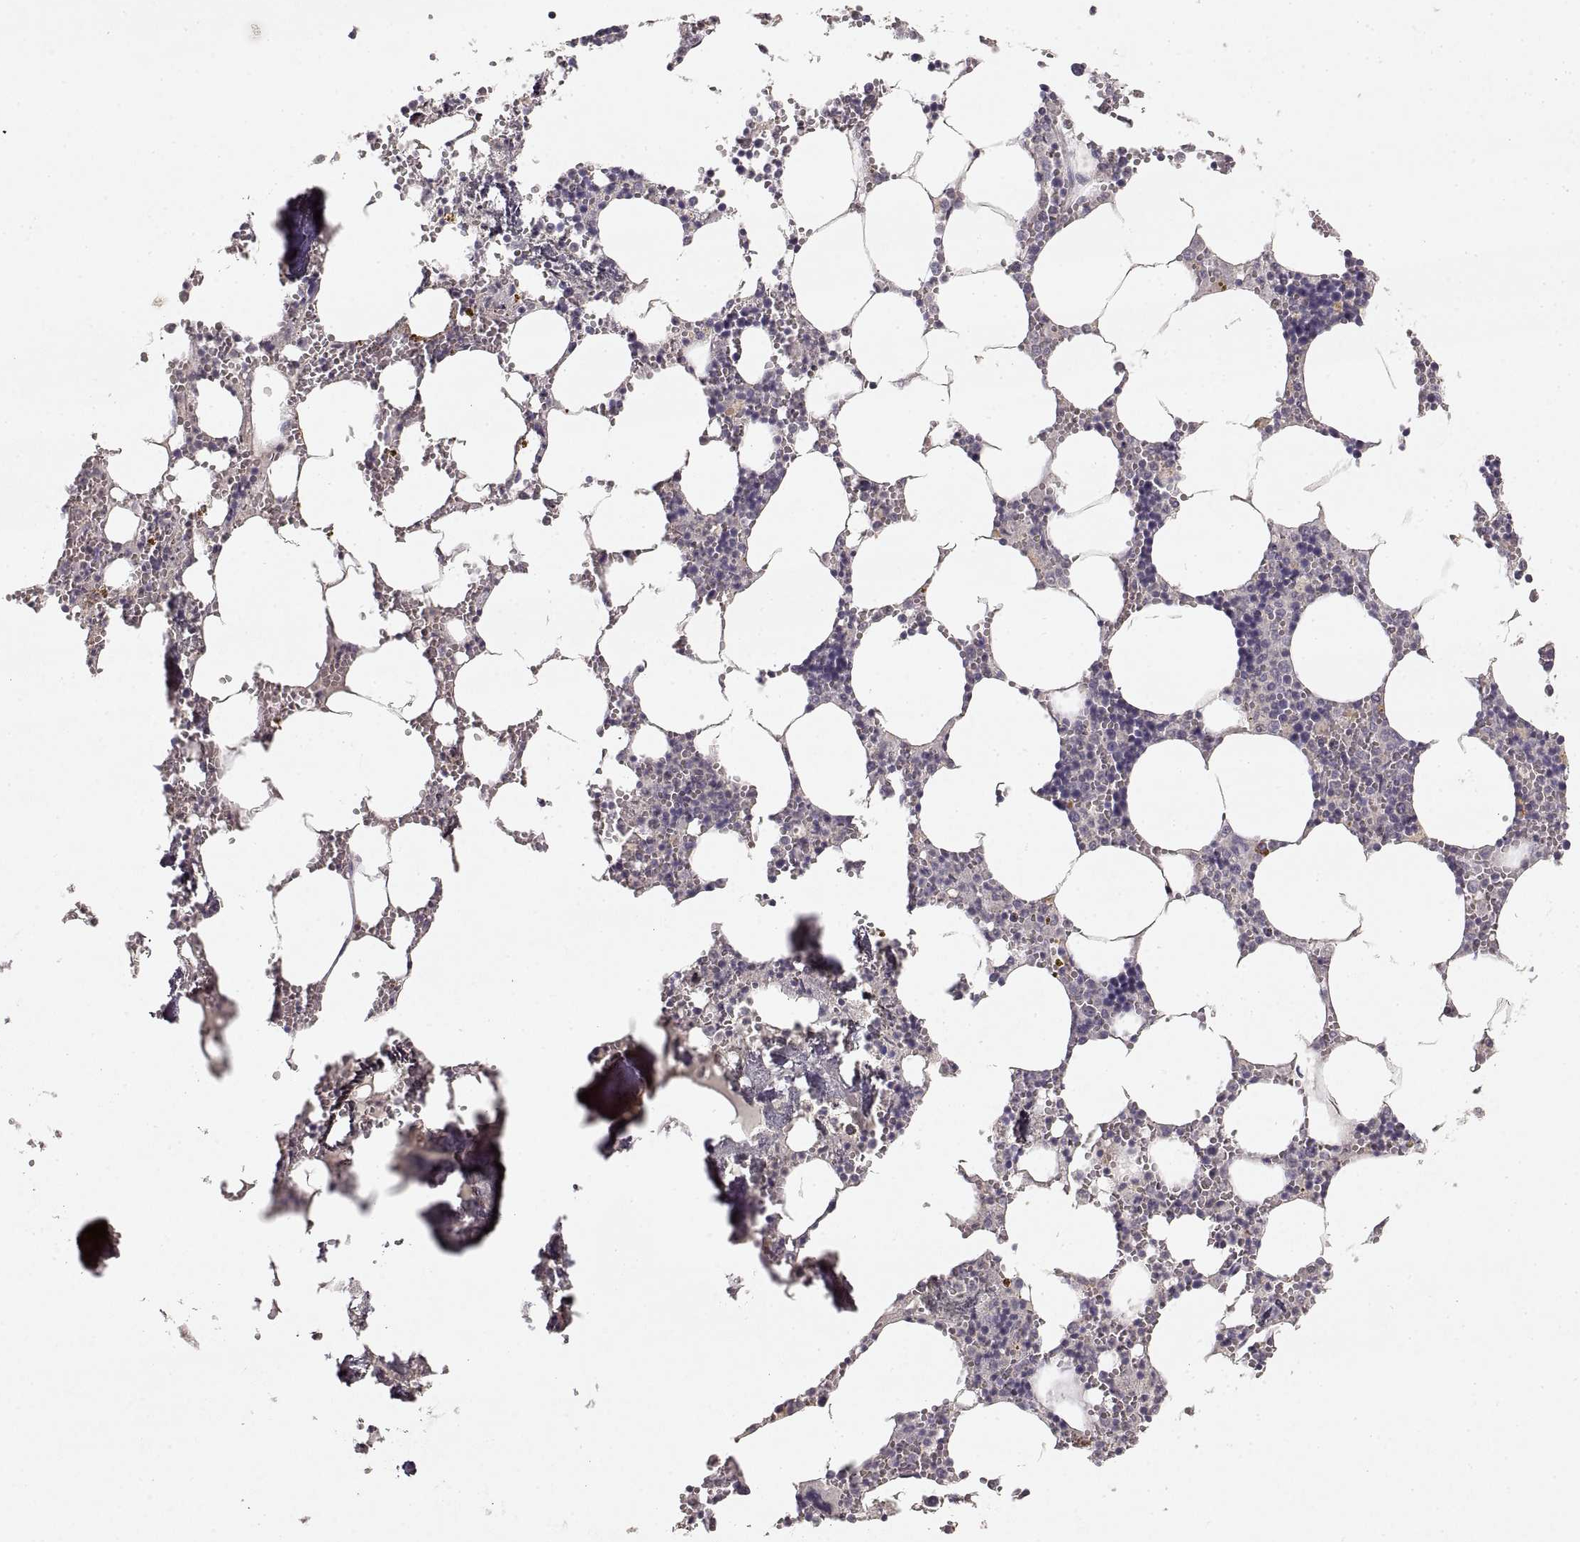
{"staining": {"intensity": "negative", "quantity": "none", "location": "none"}, "tissue": "bone marrow", "cell_type": "Hematopoietic cells", "image_type": "normal", "snomed": [{"axis": "morphology", "description": "Normal tissue, NOS"}, {"axis": "topography", "description": "Bone marrow"}], "caption": "Hematopoietic cells show no significant protein positivity in benign bone marrow. The staining is performed using DAB (3,3'-diaminobenzidine) brown chromogen with nuclei counter-stained in using hematoxylin.", "gene": "LAMC2", "patient": {"sex": "male", "age": 54}}